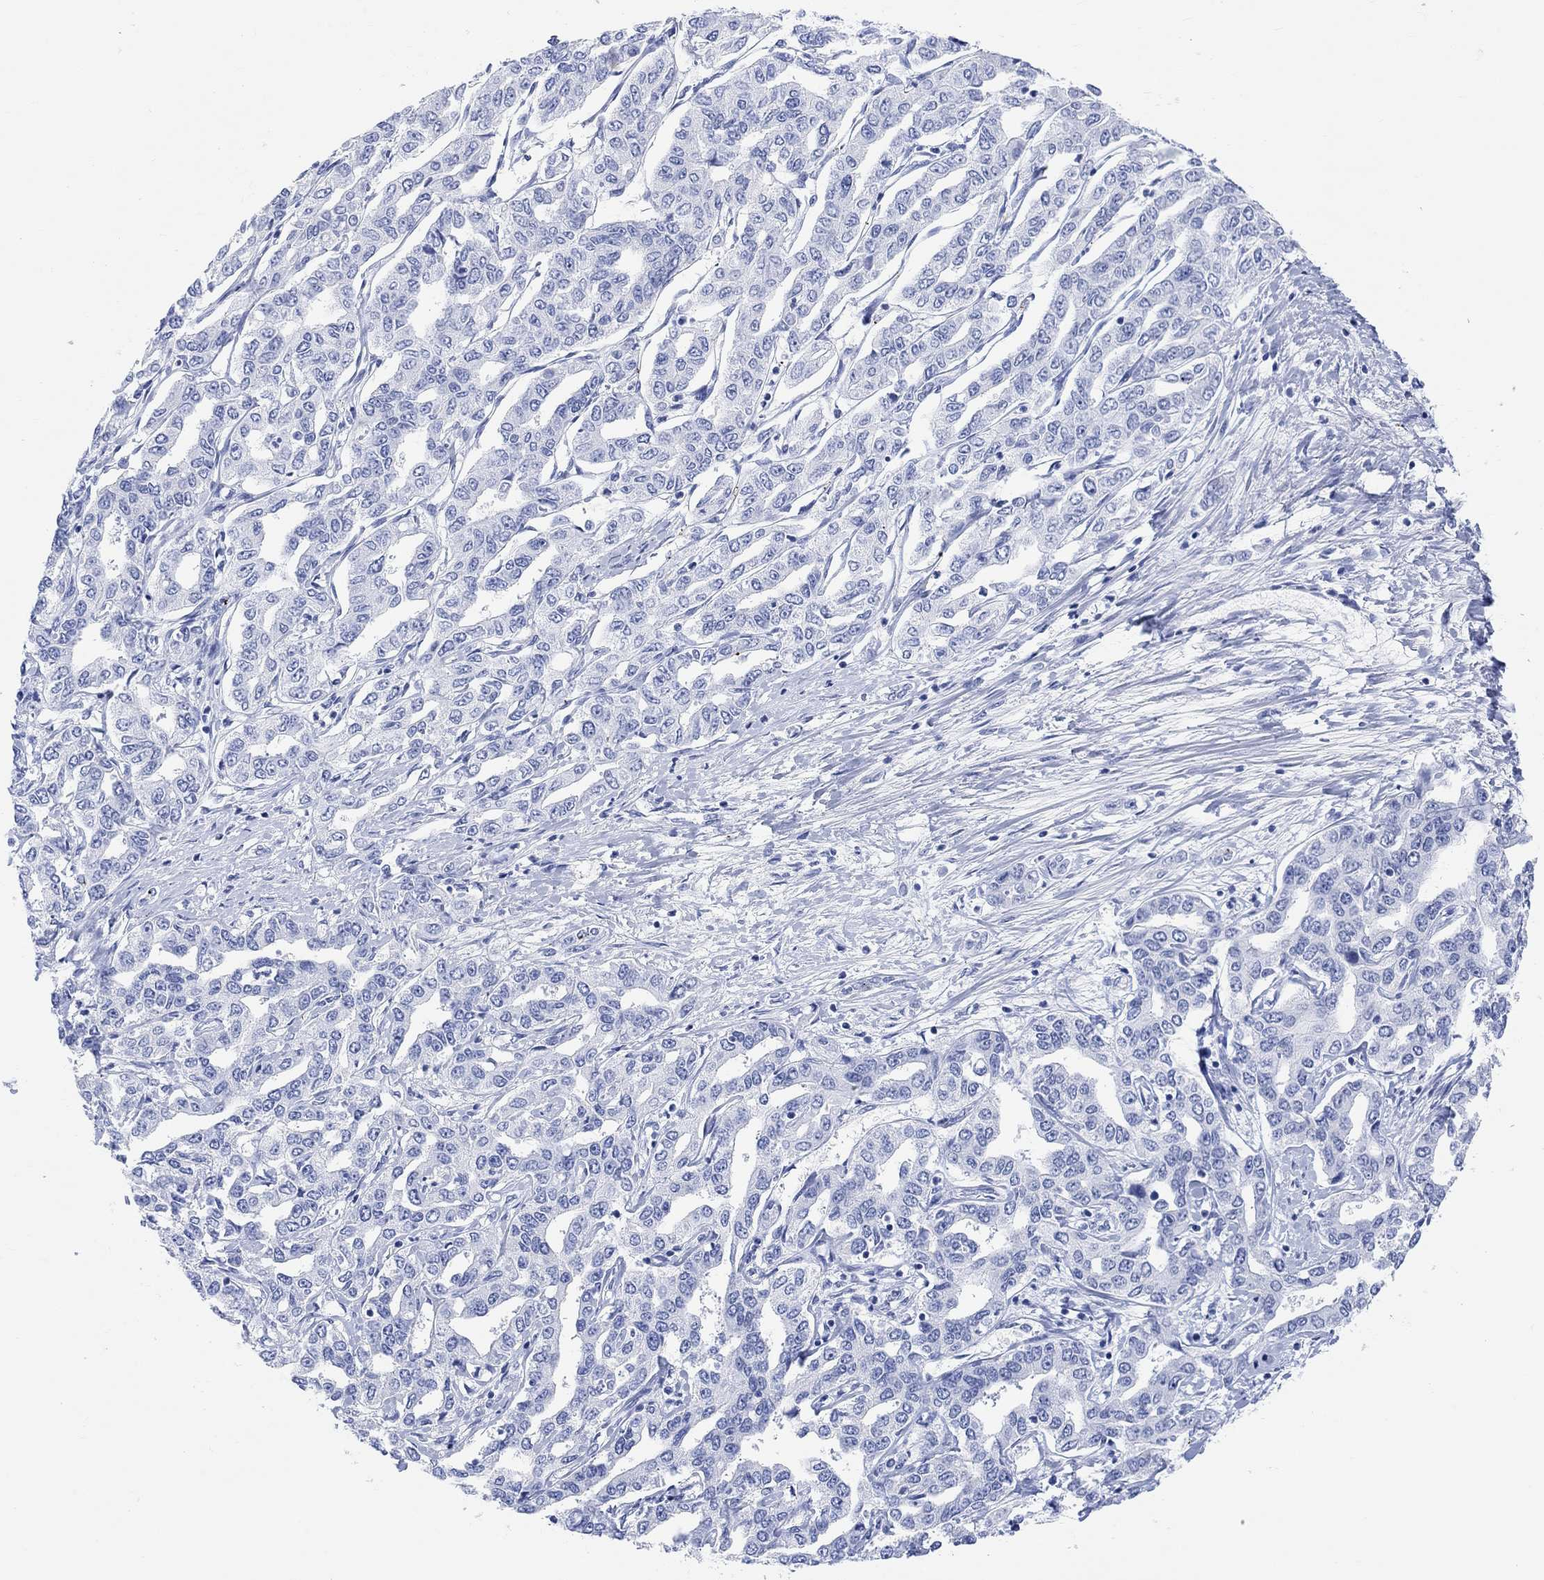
{"staining": {"intensity": "negative", "quantity": "none", "location": "none"}, "tissue": "liver cancer", "cell_type": "Tumor cells", "image_type": "cancer", "snomed": [{"axis": "morphology", "description": "Cholangiocarcinoma"}, {"axis": "topography", "description": "Liver"}], "caption": "Immunohistochemistry of liver cholangiocarcinoma demonstrates no staining in tumor cells.", "gene": "XIRP2", "patient": {"sex": "male", "age": 59}}